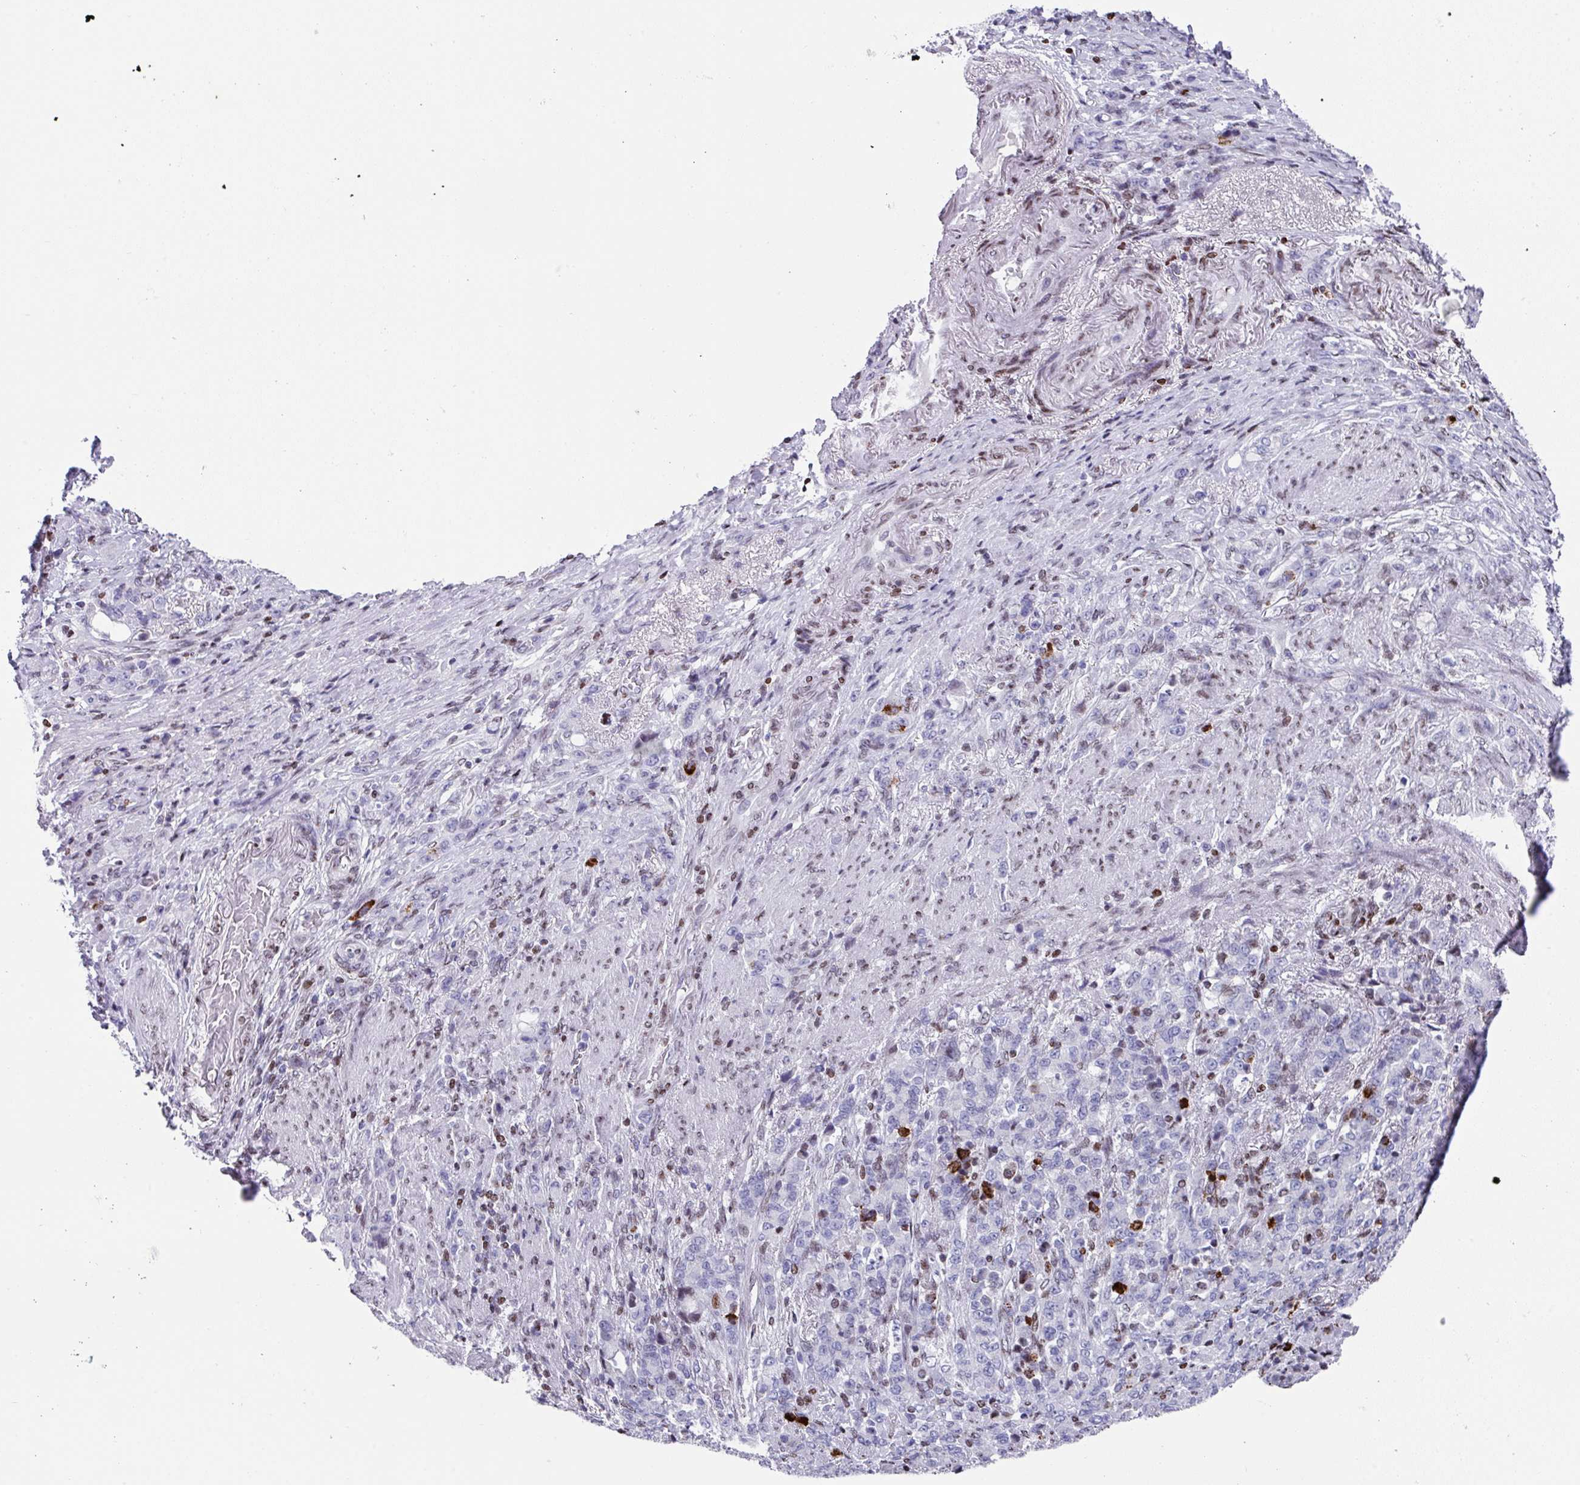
{"staining": {"intensity": "negative", "quantity": "none", "location": "none"}, "tissue": "stomach cancer", "cell_type": "Tumor cells", "image_type": "cancer", "snomed": [{"axis": "morphology", "description": "Adenocarcinoma, NOS"}, {"axis": "topography", "description": "Stomach"}], "caption": "Tumor cells are negative for protein expression in human adenocarcinoma (stomach). (DAB (3,3'-diaminobenzidine) immunohistochemistry (IHC) with hematoxylin counter stain).", "gene": "TCF3", "patient": {"sex": "female", "age": 79}}